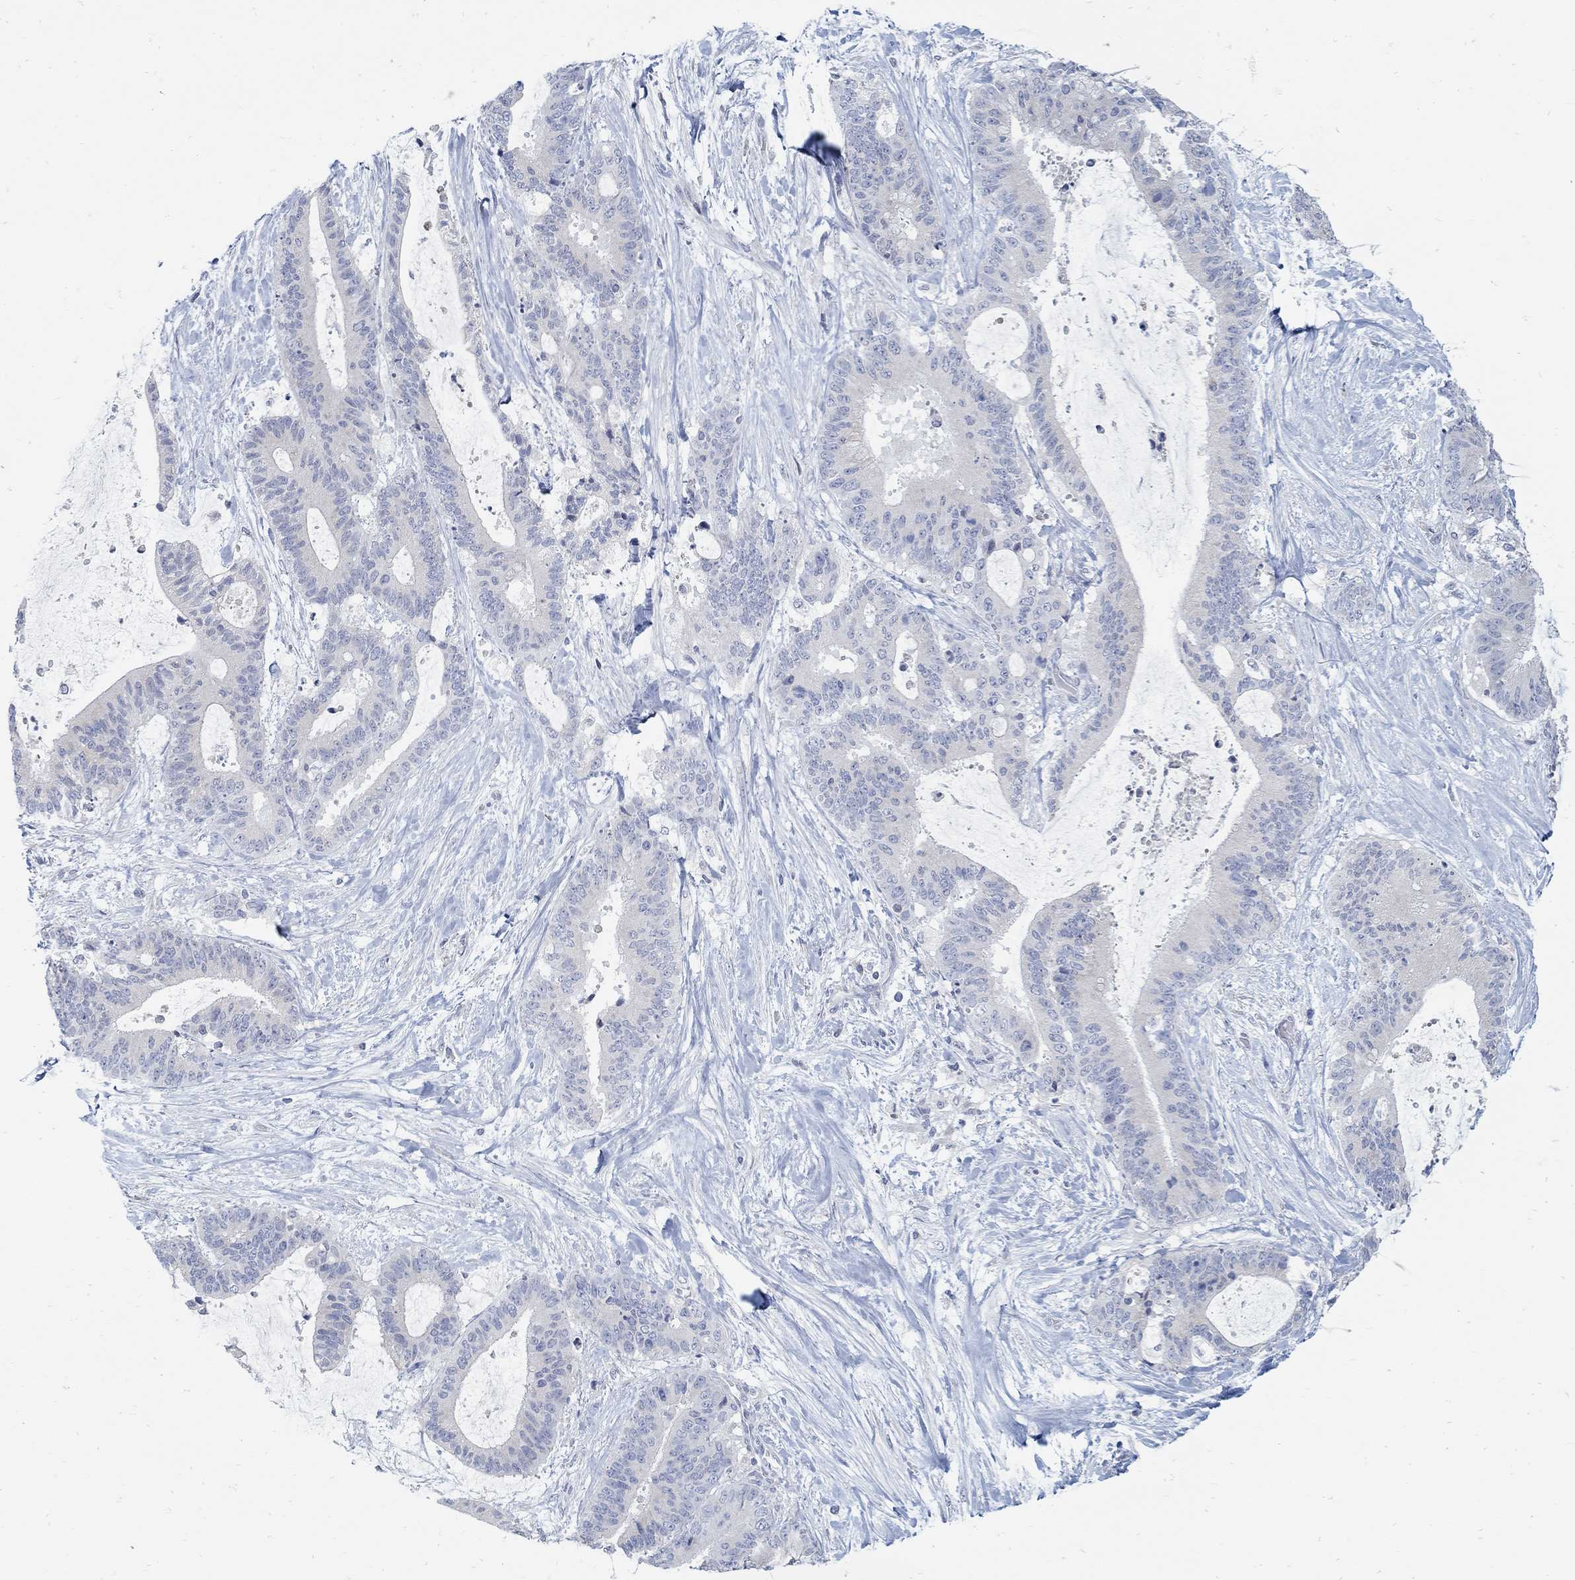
{"staining": {"intensity": "negative", "quantity": "none", "location": "none"}, "tissue": "liver cancer", "cell_type": "Tumor cells", "image_type": "cancer", "snomed": [{"axis": "morphology", "description": "Cholangiocarcinoma"}, {"axis": "topography", "description": "Liver"}], "caption": "Liver cancer (cholangiocarcinoma) was stained to show a protein in brown. There is no significant expression in tumor cells. (Immunohistochemistry (ihc), brightfield microscopy, high magnification).", "gene": "ANO7", "patient": {"sex": "female", "age": 73}}